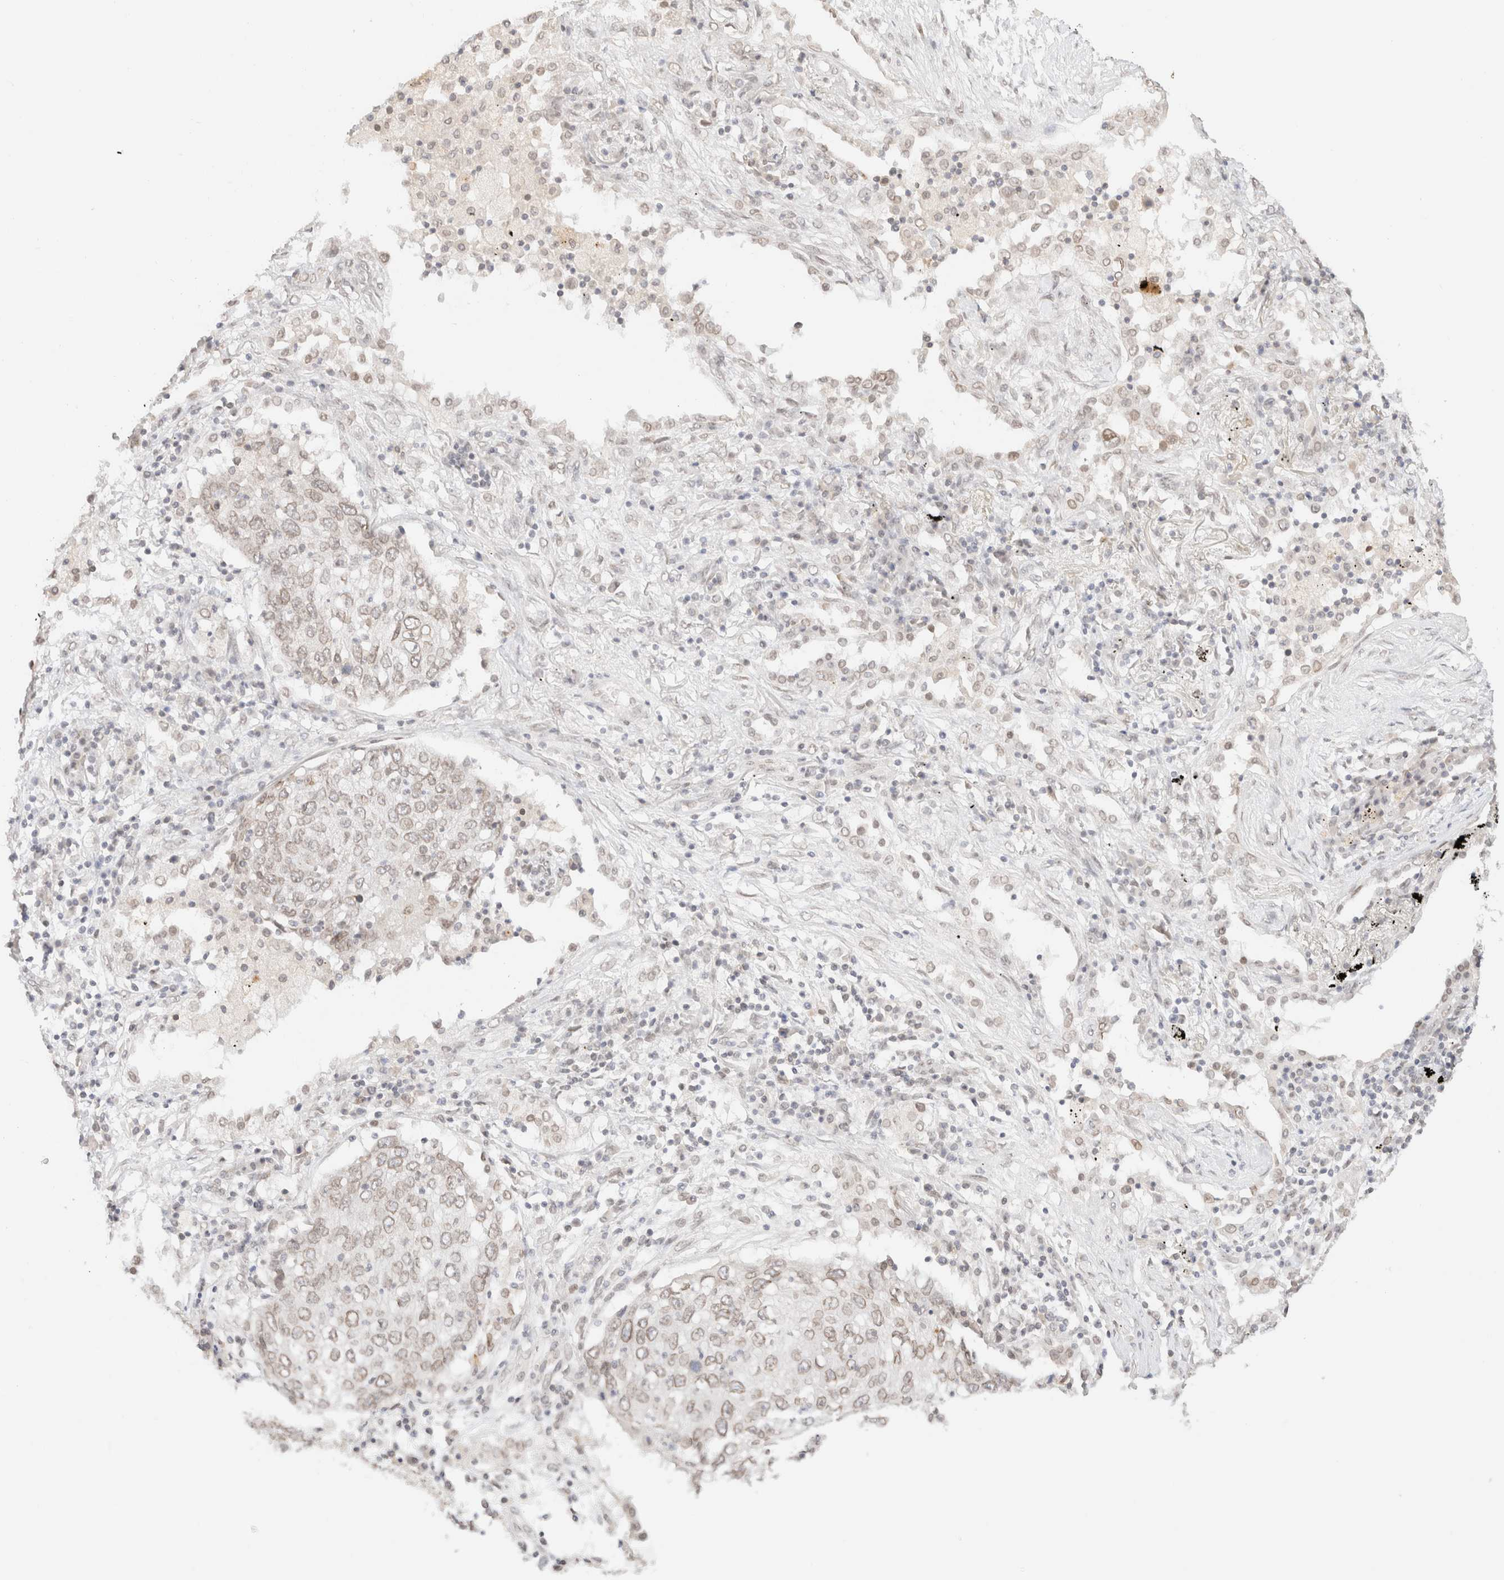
{"staining": {"intensity": "weak", "quantity": ">75%", "location": "cytoplasmic/membranous,nuclear"}, "tissue": "lung cancer", "cell_type": "Tumor cells", "image_type": "cancer", "snomed": [{"axis": "morphology", "description": "Squamous cell carcinoma, NOS"}, {"axis": "topography", "description": "Lung"}], "caption": "About >75% of tumor cells in human lung squamous cell carcinoma reveal weak cytoplasmic/membranous and nuclear protein staining as visualized by brown immunohistochemical staining.", "gene": "ZNF770", "patient": {"sex": "female", "age": 63}}